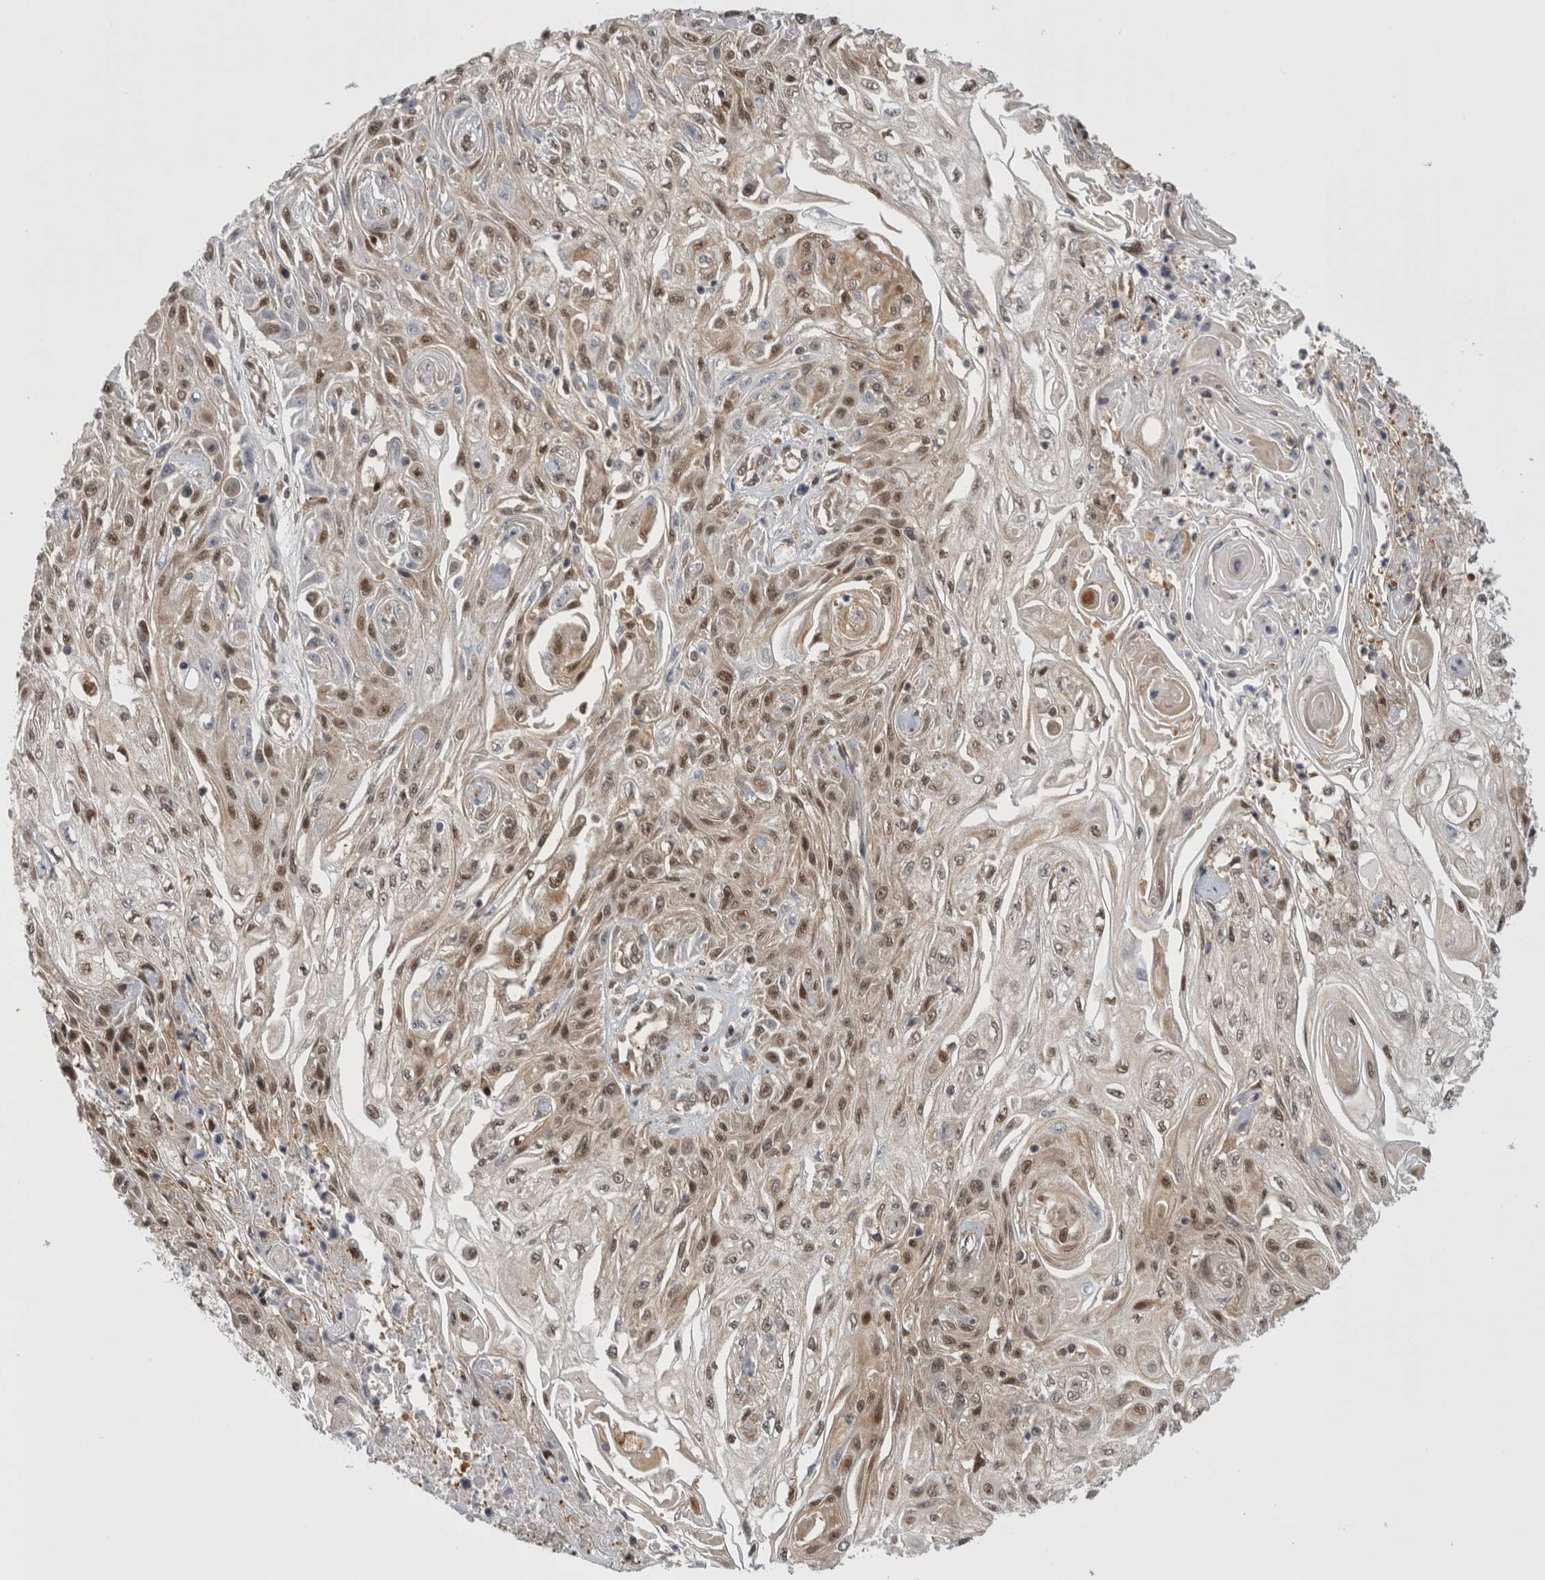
{"staining": {"intensity": "moderate", "quantity": ">75%", "location": "nuclear"}, "tissue": "skin cancer", "cell_type": "Tumor cells", "image_type": "cancer", "snomed": [{"axis": "morphology", "description": "Squamous cell carcinoma, NOS"}, {"axis": "morphology", "description": "Squamous cell carcinoma, metastatic, NOS"}, {"axis": "topography", "description": "Skin"}, {"axis": "topography", "description": "Lymph node"}], "caption": "Skin metastatic squamous cell carcinoma was stained to show a protein in brown. There is medium levels of moderate nuclear staining in approximately >75% of tumor cells. The staining was performed using DAB (3,3'-diaminobenzidine) to visualize the protein expression in brown, while the nuclei were stained in blue with hematoxylin (Magnification: 20x).", "gene": "PSMB2", "patient": {"sex": "male", "age": 75}}